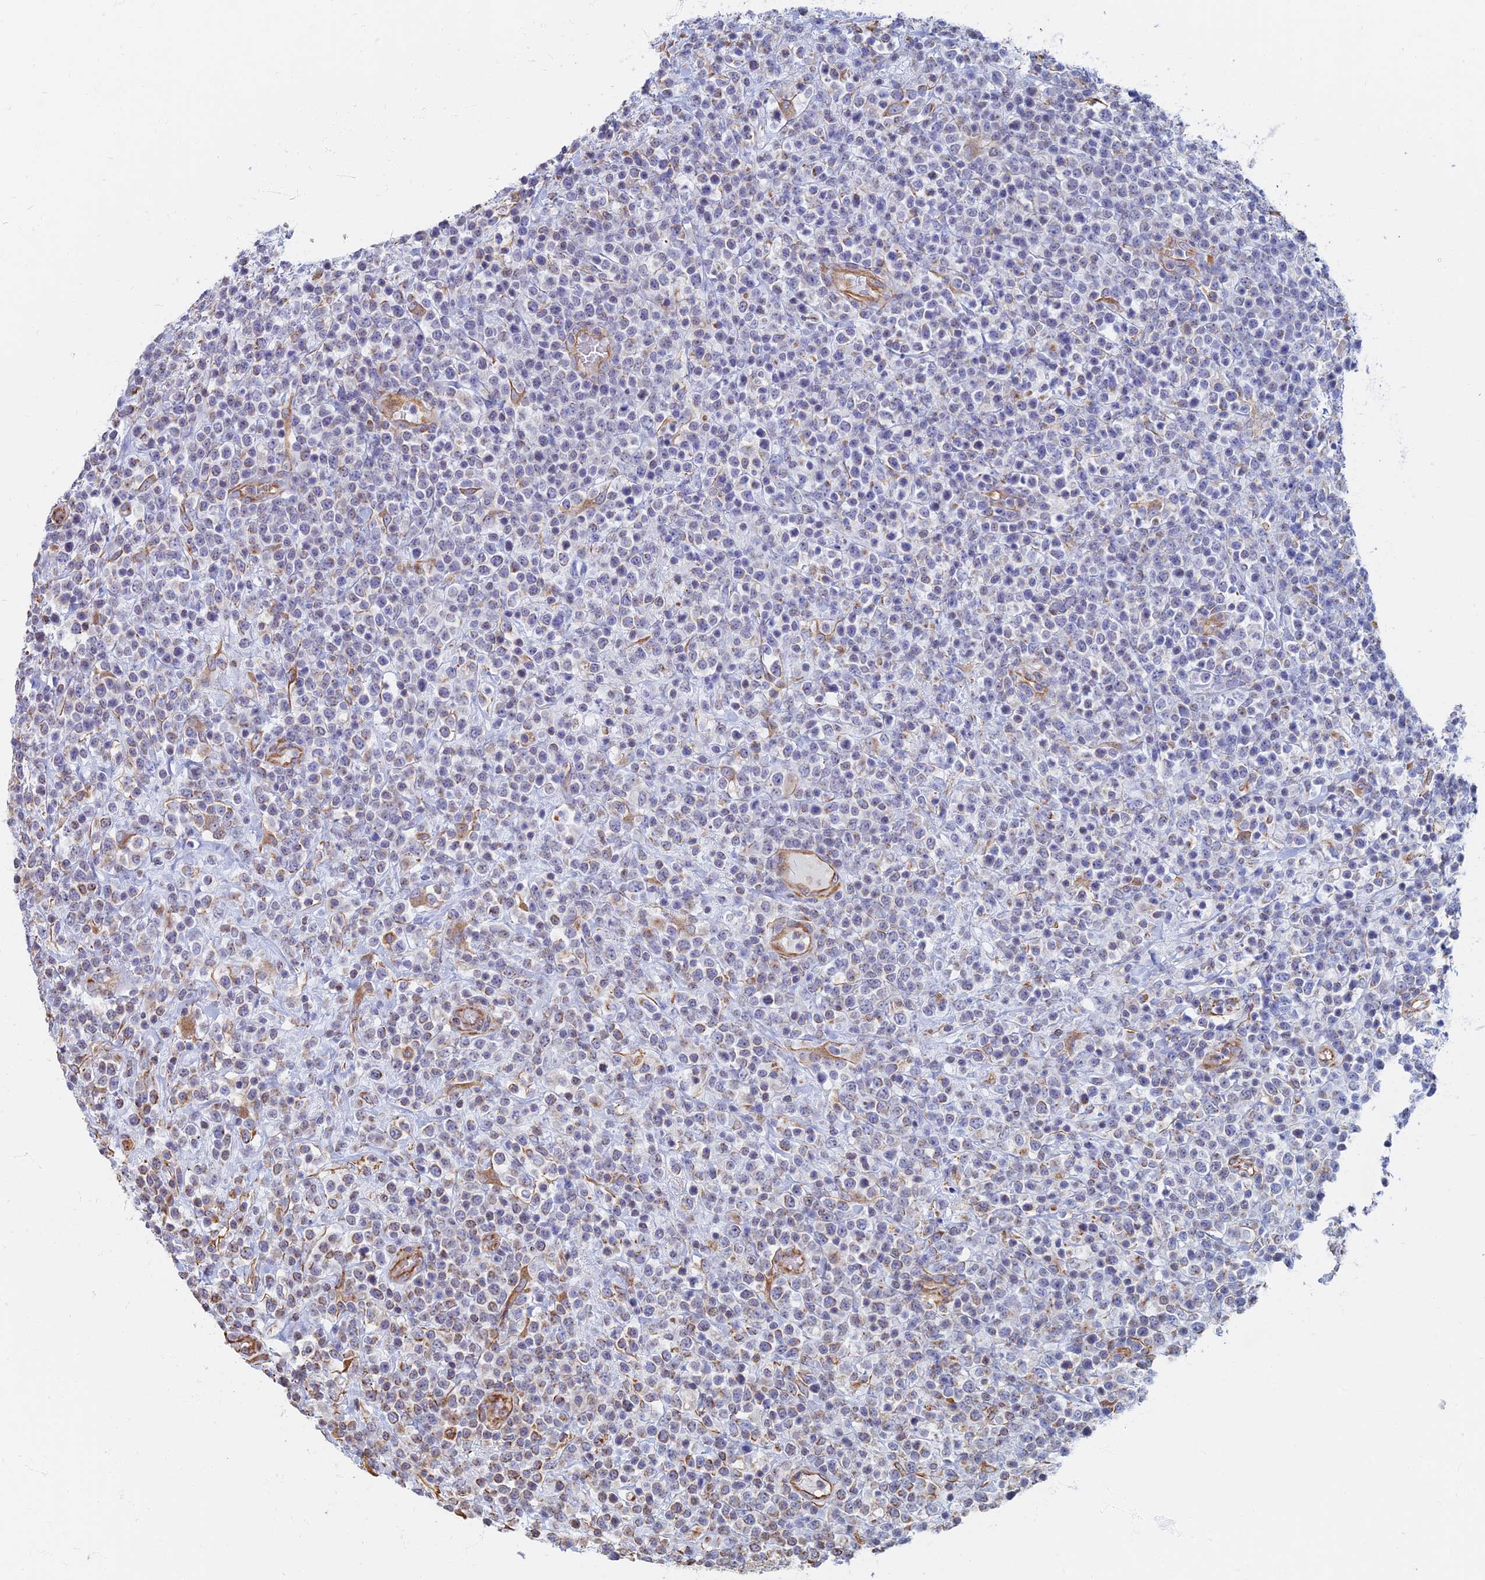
{"staining": {"intensity": "negative", "quantity": "none", "location": "none"}, "tissue": "lymphoma", "cell_type": "Tumor cells", "image_type": "cancer", "snomed": [{"axis": "morphology", "description": "Malignant lymphoma, non-Hodgkin's type, High grade"}, {"axis": "topography", "description": "Colon"}], "caption": "IHC photomicrograph of neoplastic tissue: human lymphoma stained with DAB demonstrates no significant protein expression in tumor cells.", "gene": "RMC1", "patient": {"sex": "female", "age": 53}}